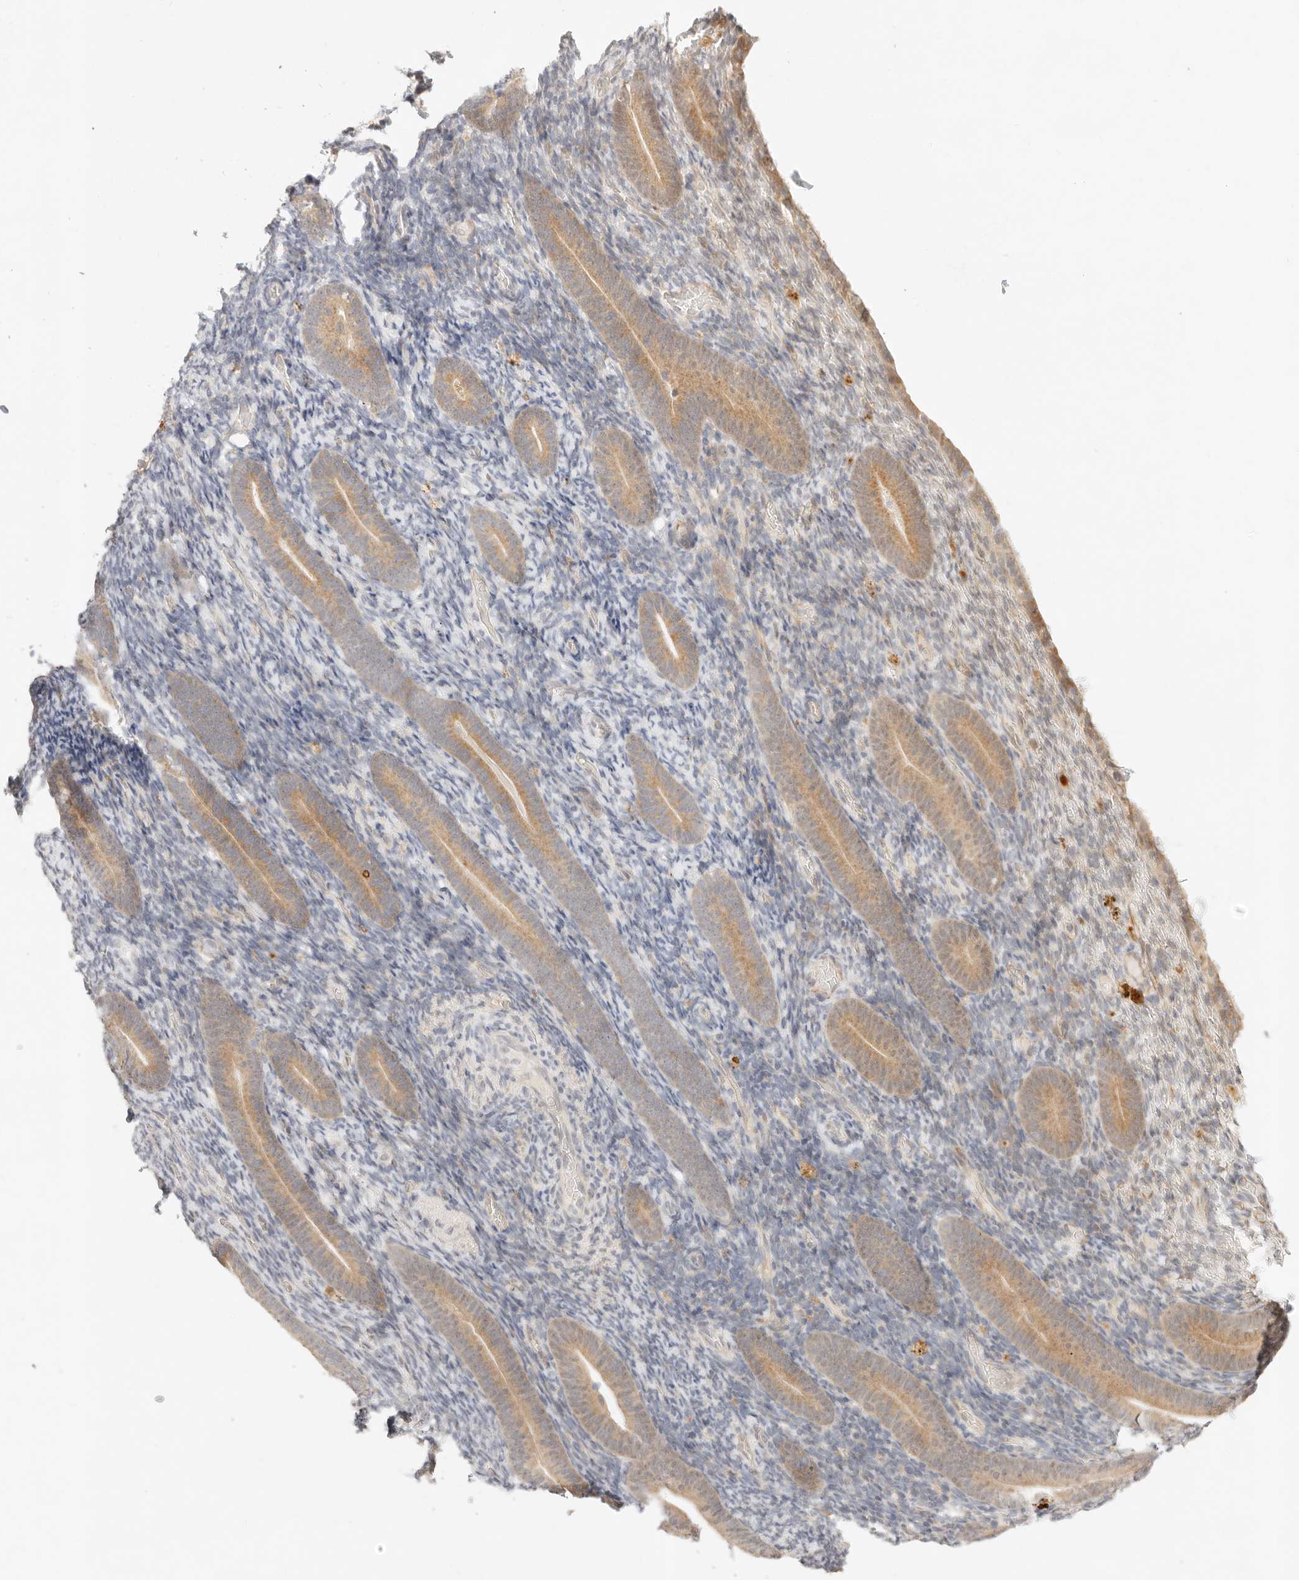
{"staining": {"intensity": "negative", "quantity": "none", "location": "none"}, "tissue": "endometrium", "cell_type": "Cells in endometrial stroma", "image_type": "normal", "snomed": [{"axis": "morphology", "description": "Normal tissue, NOS"}, {"axis": "topography", "description": "Endometrium"}], "caption": "IHC image of benign endometrium: human endometrium stained with DAB reveals no significant protein positivity in cells in endometrial stroma.", "gene": "GPR156", "patient": {"sex": "female", "age": 51}}